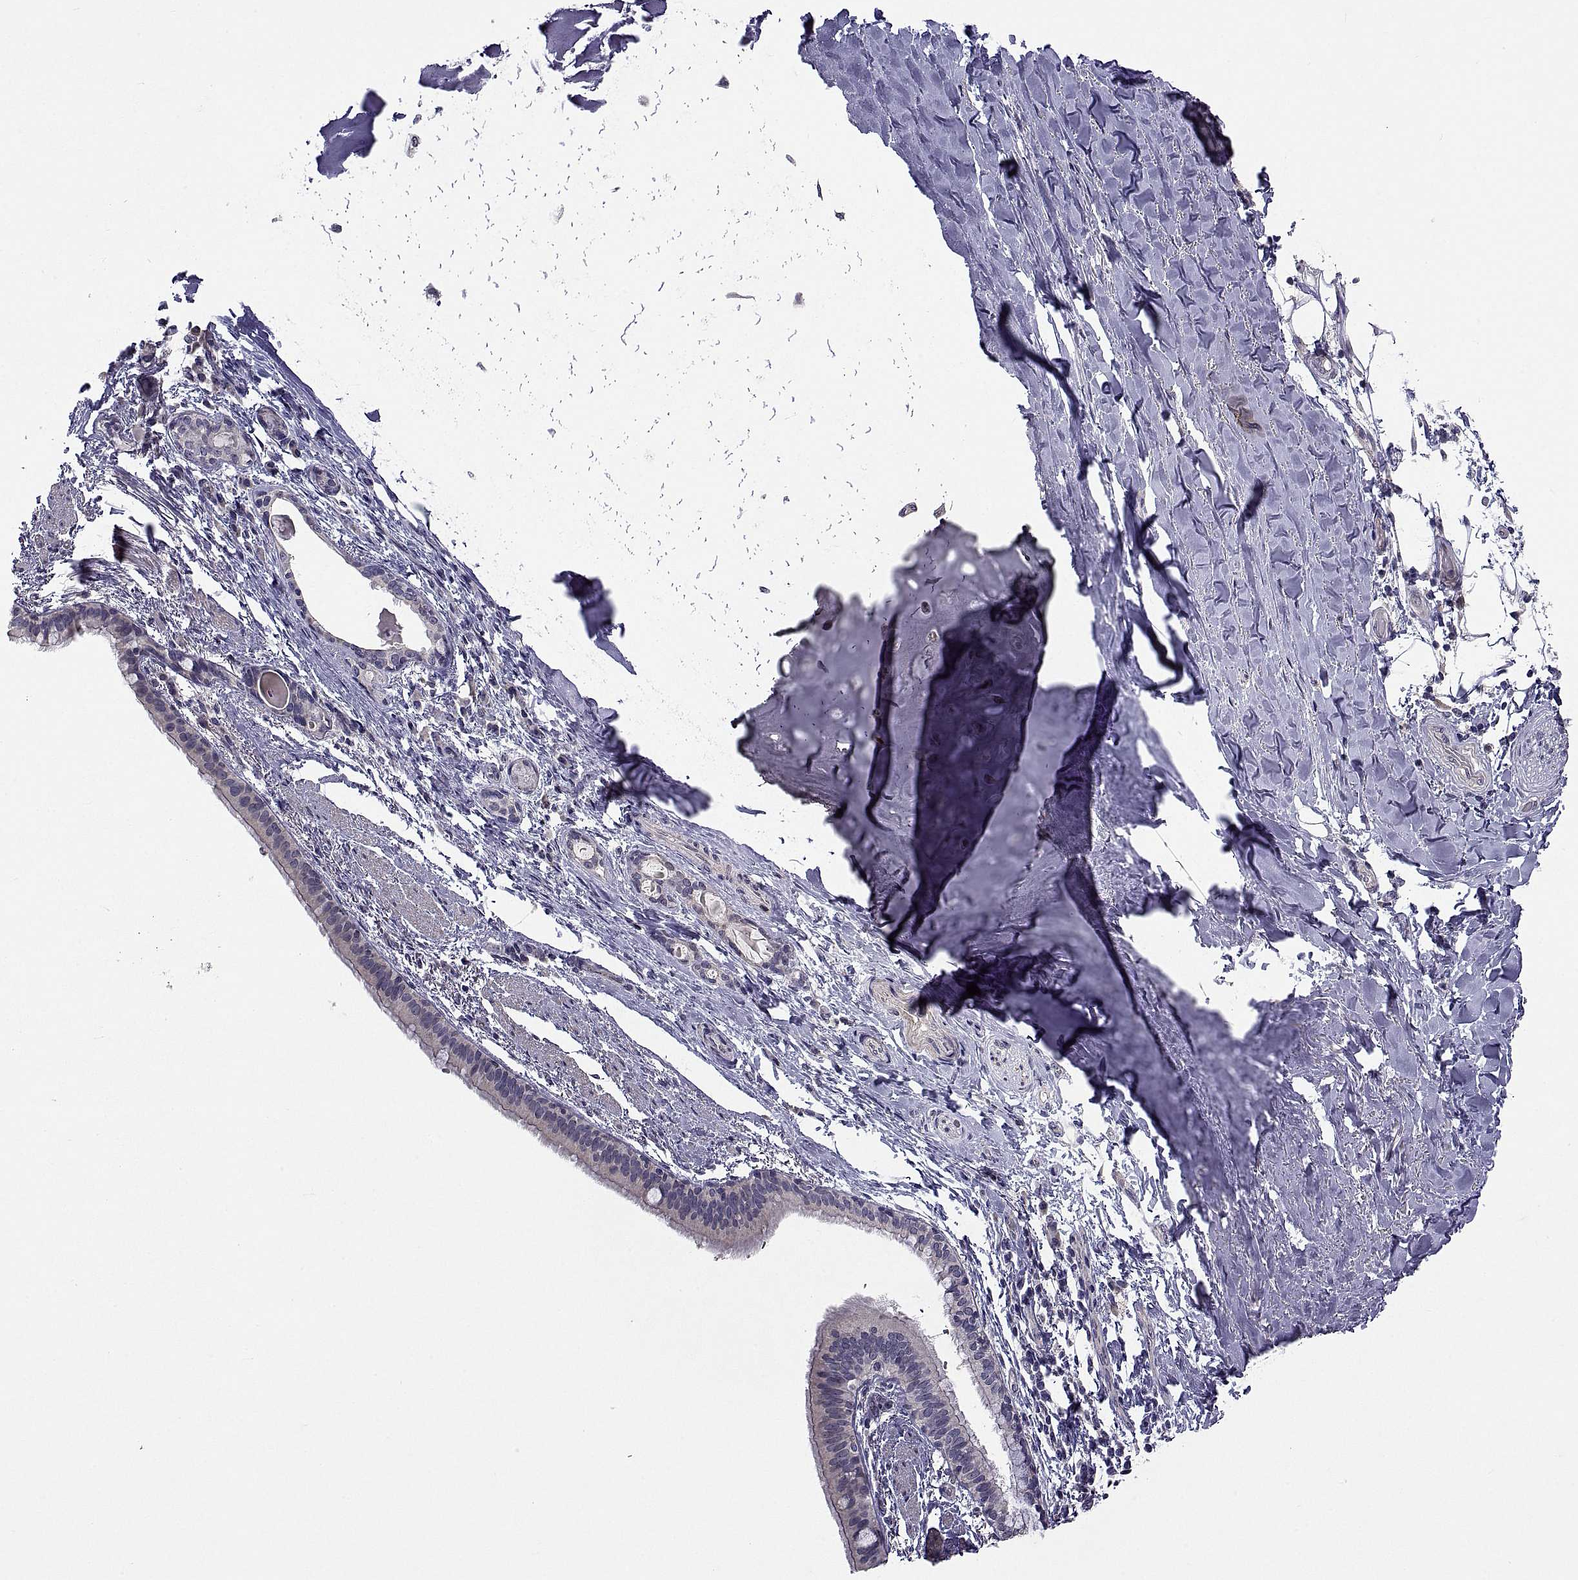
{"staining": {"intensity": "negative", "quantity": "none", "location": "none"}, "tissue": "bronchus", "cell_type": "Respiratory epithelial cells", "image_type": "normal", "snomed": [{"axis": "morphology", "description": "Normal tissue, NOS"}, {"axis": "morphology", "description": "Squamous cell carcinoma, NOS"}, {"axis": "topography", "description": "Bronchus"}, {"axis": "topography", "description": "Lung"}], "caption": "Respiratory epithelial cells show no significant protein positivity in normal bronchus. (DAB (3,3'-diaminobenzidine) immunohistochemistry, high magnification).", "gene": "NPTX2", "patient": {"sex": "male", "age": 69}}